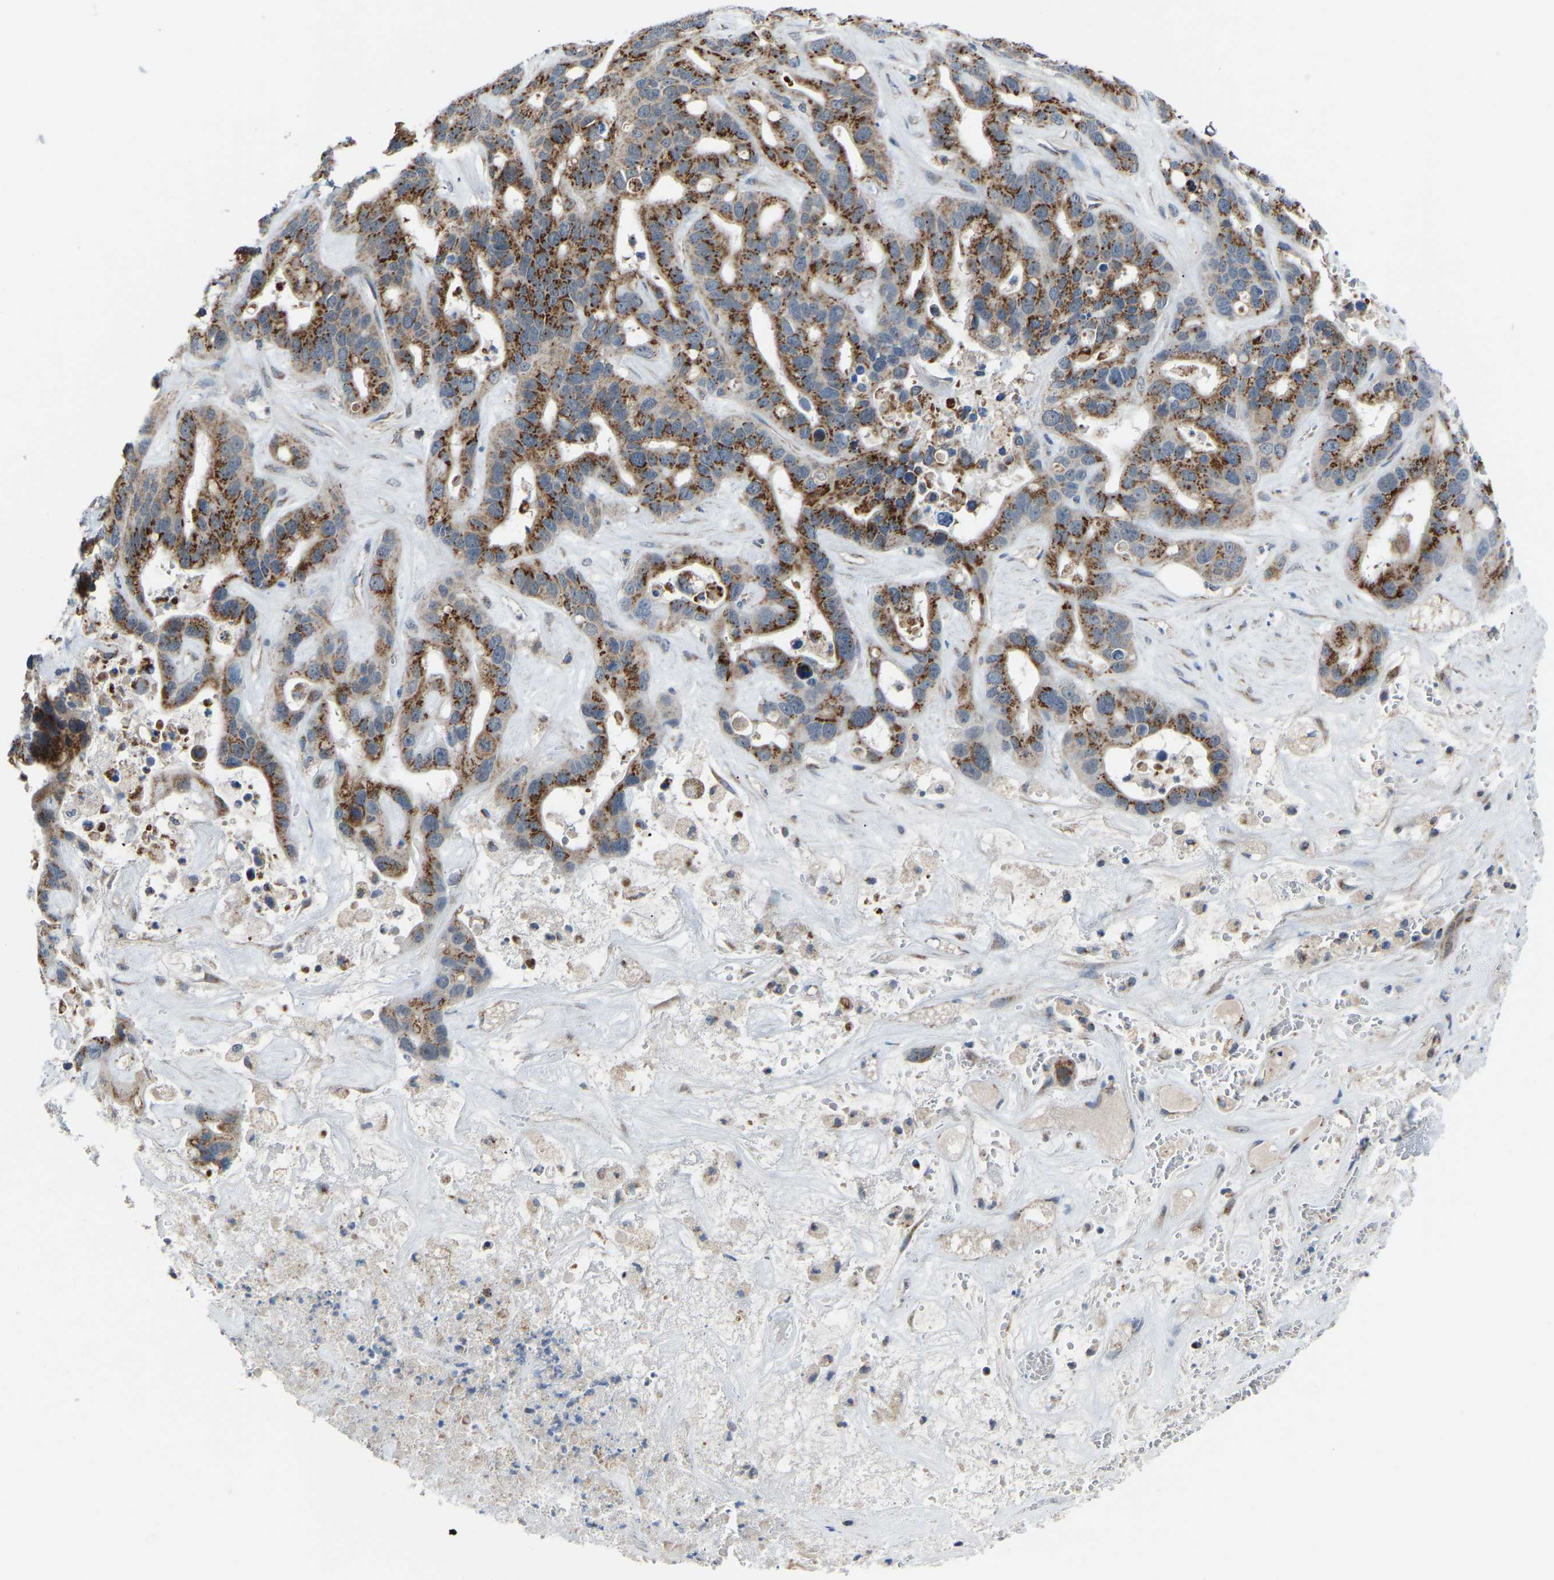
{"staining": {"intensity": "strong", "quantity": ">75%", "location": "cytoplasmic/membranous"}, "tissue": "liver cancer", "cell_type": "Tumor cells", "image_type": "cancer", "snomed": [{"axis": "morphology", "description": "Cholangiocarcinoma"}, {"axis": "topography", "description": "Liver"}], "caption": "Cholangiocarcinoma (liver) stained with IHC demonstrates strong cytoplasmic/membranous expression in approximately >75% of tumor cells.", "gene": "CANT1", "patient": {"sex": "female", "age": 65}}